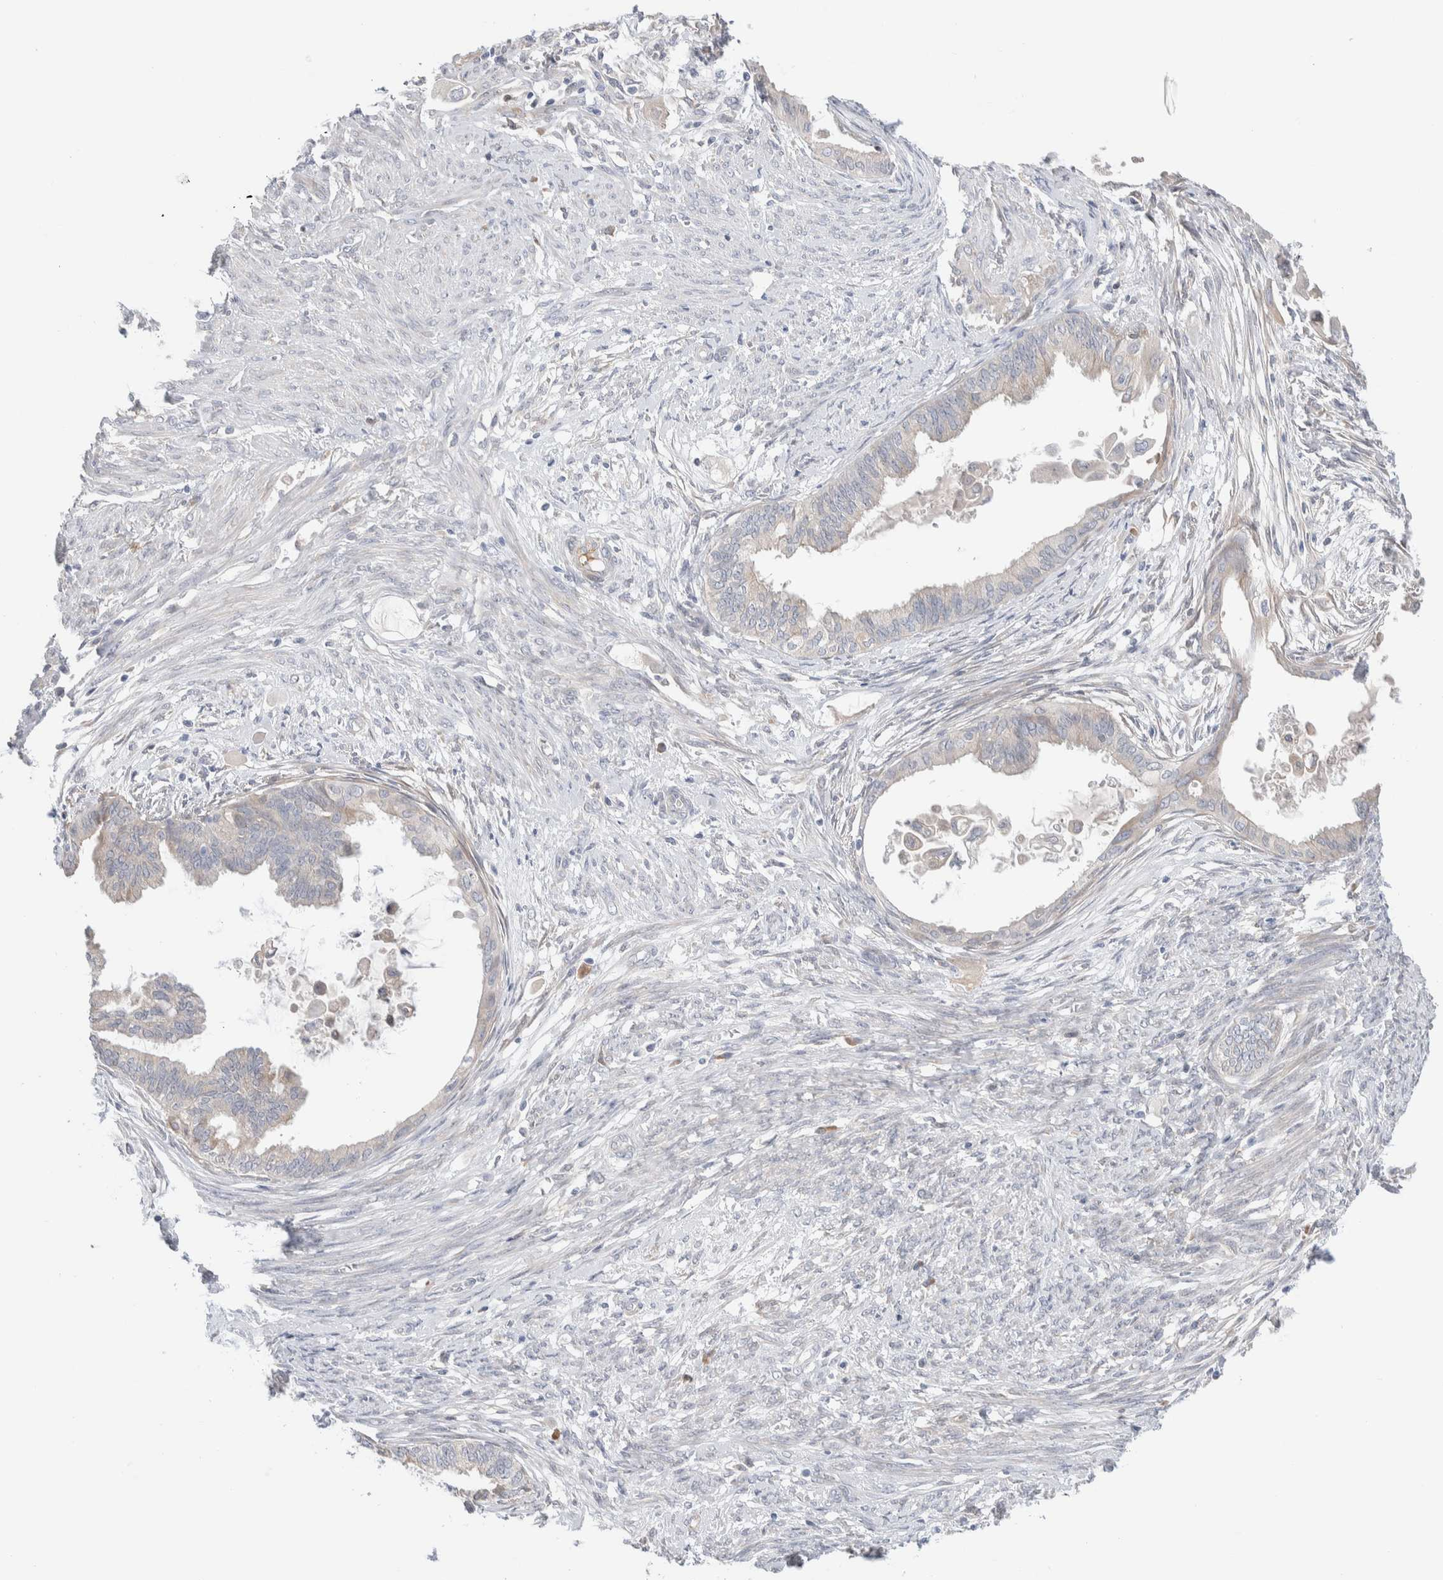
{"staining": {"intensity": "weak", "quantity": "<25%", "location": "cytoplasmic/membranous"}, "tissue": "cervical cancer", "cell_type": "Tumor cells", "image_type": "cancer", "snomed": [{"axis": "morphology", "description": "Normal tissue, NOS"}, {"axis": "morphology", "description": "Adenocarcinoma, NOS"}, {"axis": "topography", "description": "Cervix"}, {"axis": "topography", "description": "Endometrium"}], "caption": "A histopathology image of cervical cancer (adenocarcinoma) stained for a protein shows no brown staining in tumor cells.", "gene": "RUSF1", "patient": {"sex": "female", "age": 86}}